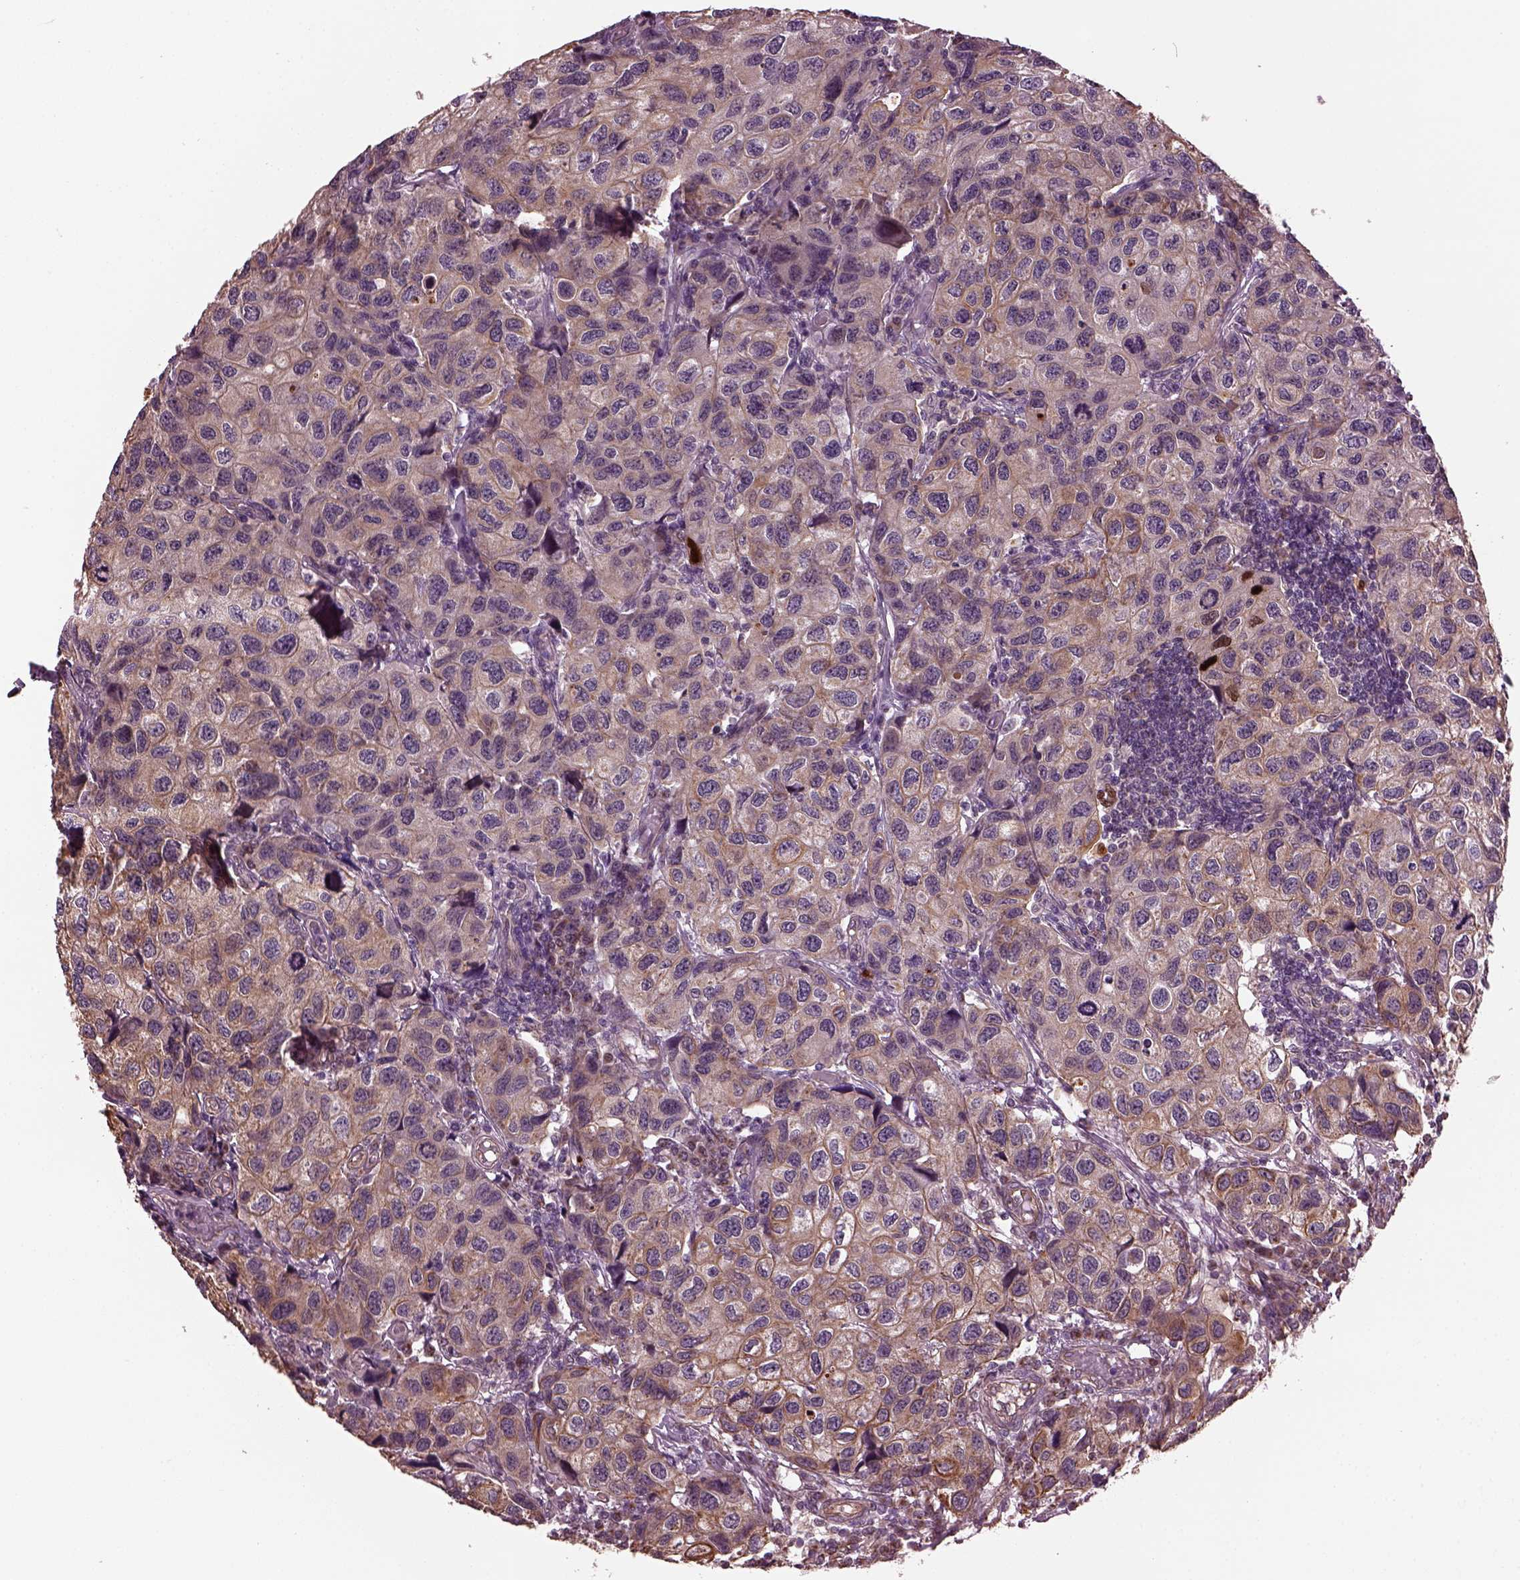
{"staining": {"intensity": "weak", "quantity": "25%-75%", "location": "cytoplasmic/membranous"}, "tissue": "urothelial cancer", "cell_type": "Tumor cells", "image_type": "cancer", "snomed": [{"axis": "morphology", "description": "Urothelial carcinoma, High grade"}, {"axis": "topography", "description": "Urinary bladder"}], "caption": "Immunohistochemistry histopathology image of neoplastic tissue: urothelial carcinoma (high-grade) stained using immunohistochemistry demonstrates low levels of weak protein expression localized specifically in the cytoplasmic/membranous of tumor cells, appearing as a cytoplasmic/membranous brown color.", "gene": "RUFY3", "patient": {"sex": "male", "age": 79}}